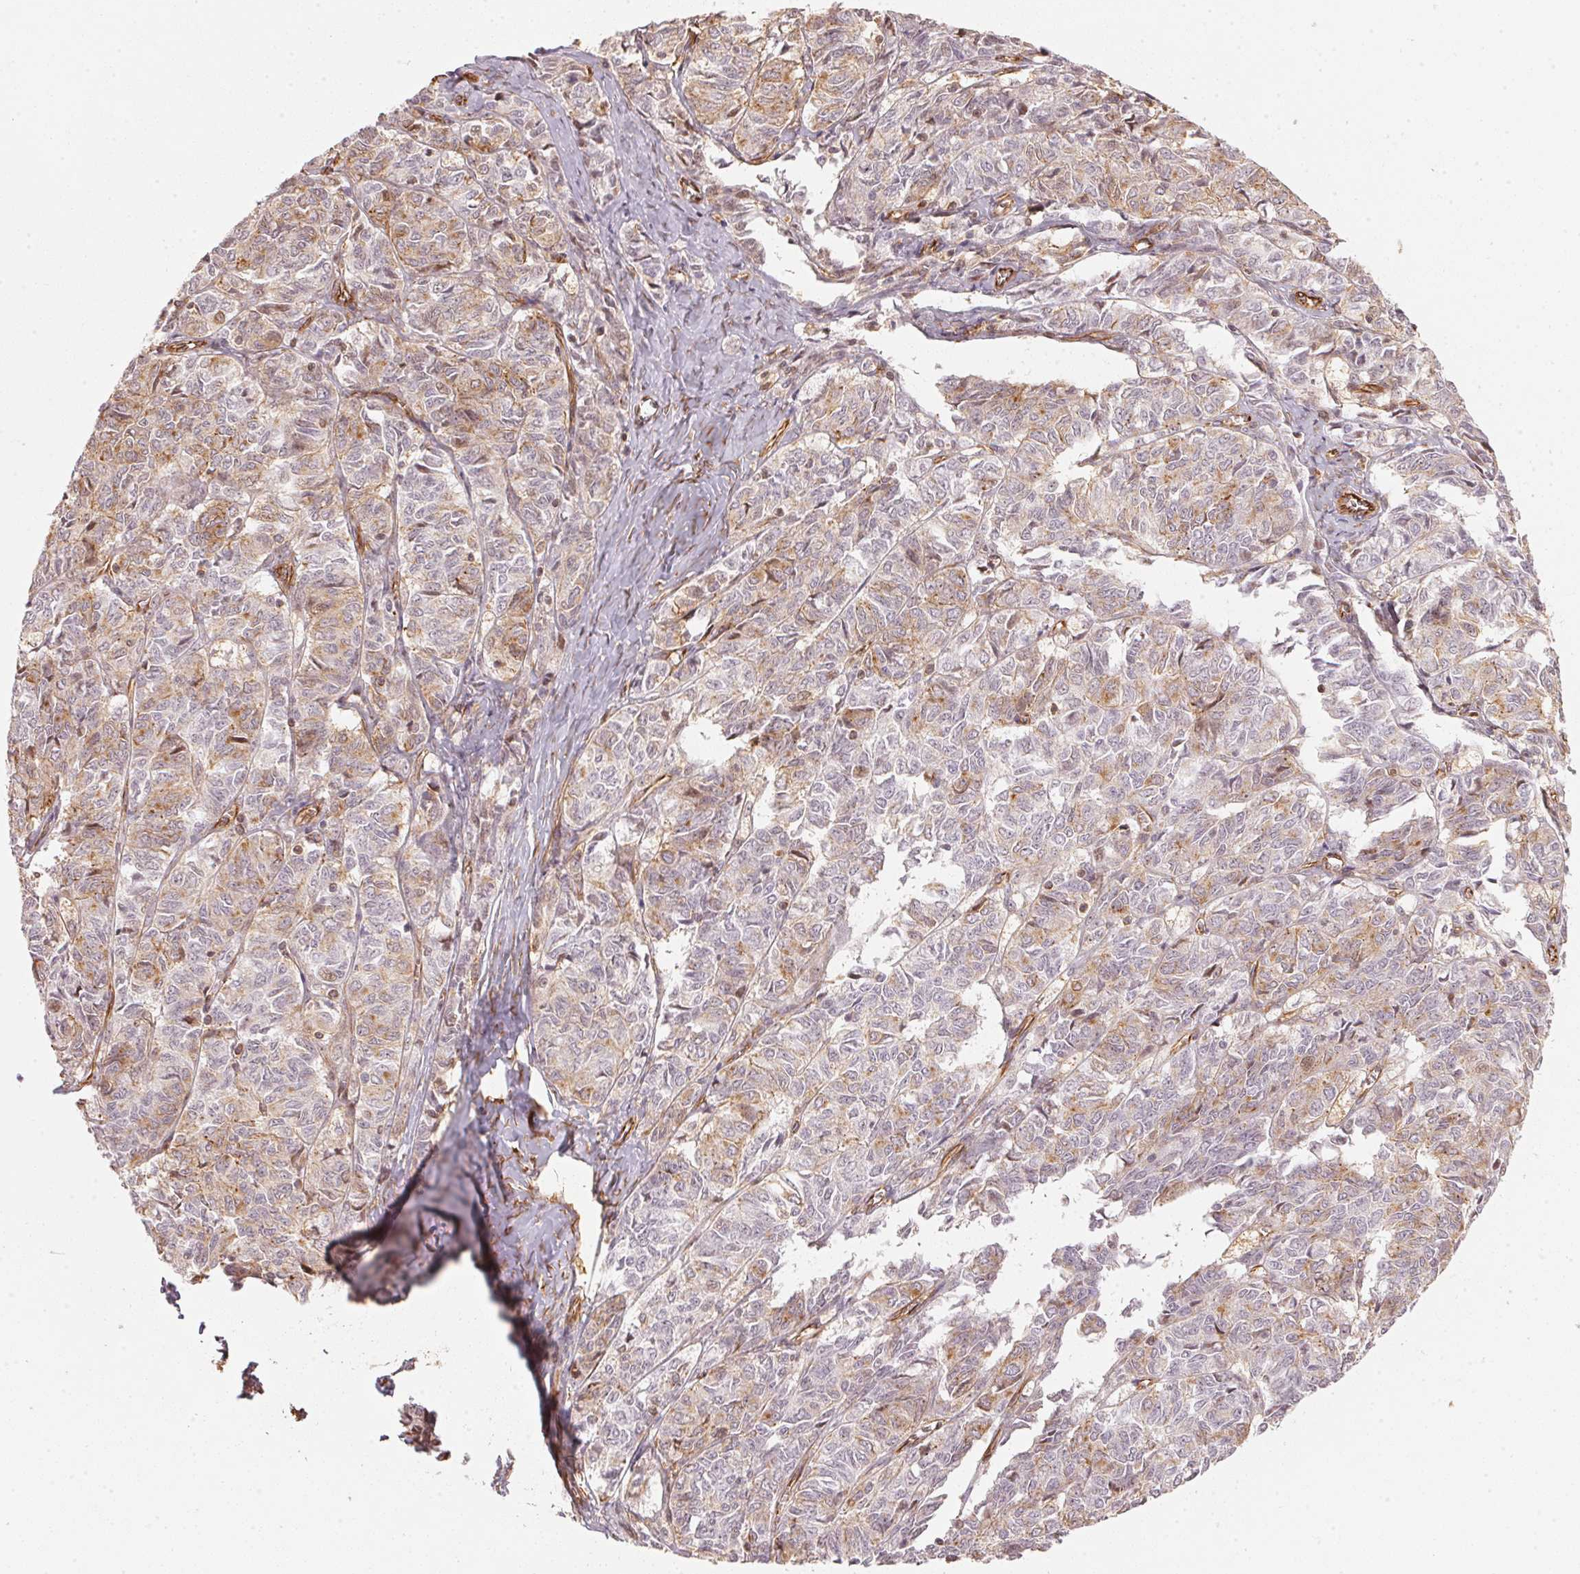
{"staining": {"intensity": "weak", "quantity": "25%-75%", "location": "cytoplasmic/membranous"}, "tissue": "ovarian cancer", "cell_type": "Tumor cells", "image_type": "cancer", "snomed": [{"axis": "morphology", "description": "Carcinoma, endometroid"}, {"axis": "topography", "description": "Ovary"}], "caption": "Protein expression analysis of human endometroid carcinoma (ovarian) reveals weak cytoplasmic/membranous expression in approximately 25%-75% of tumor cells.", "gene": "FOXR2", "patient": {"sex": "female", "age": 80}}